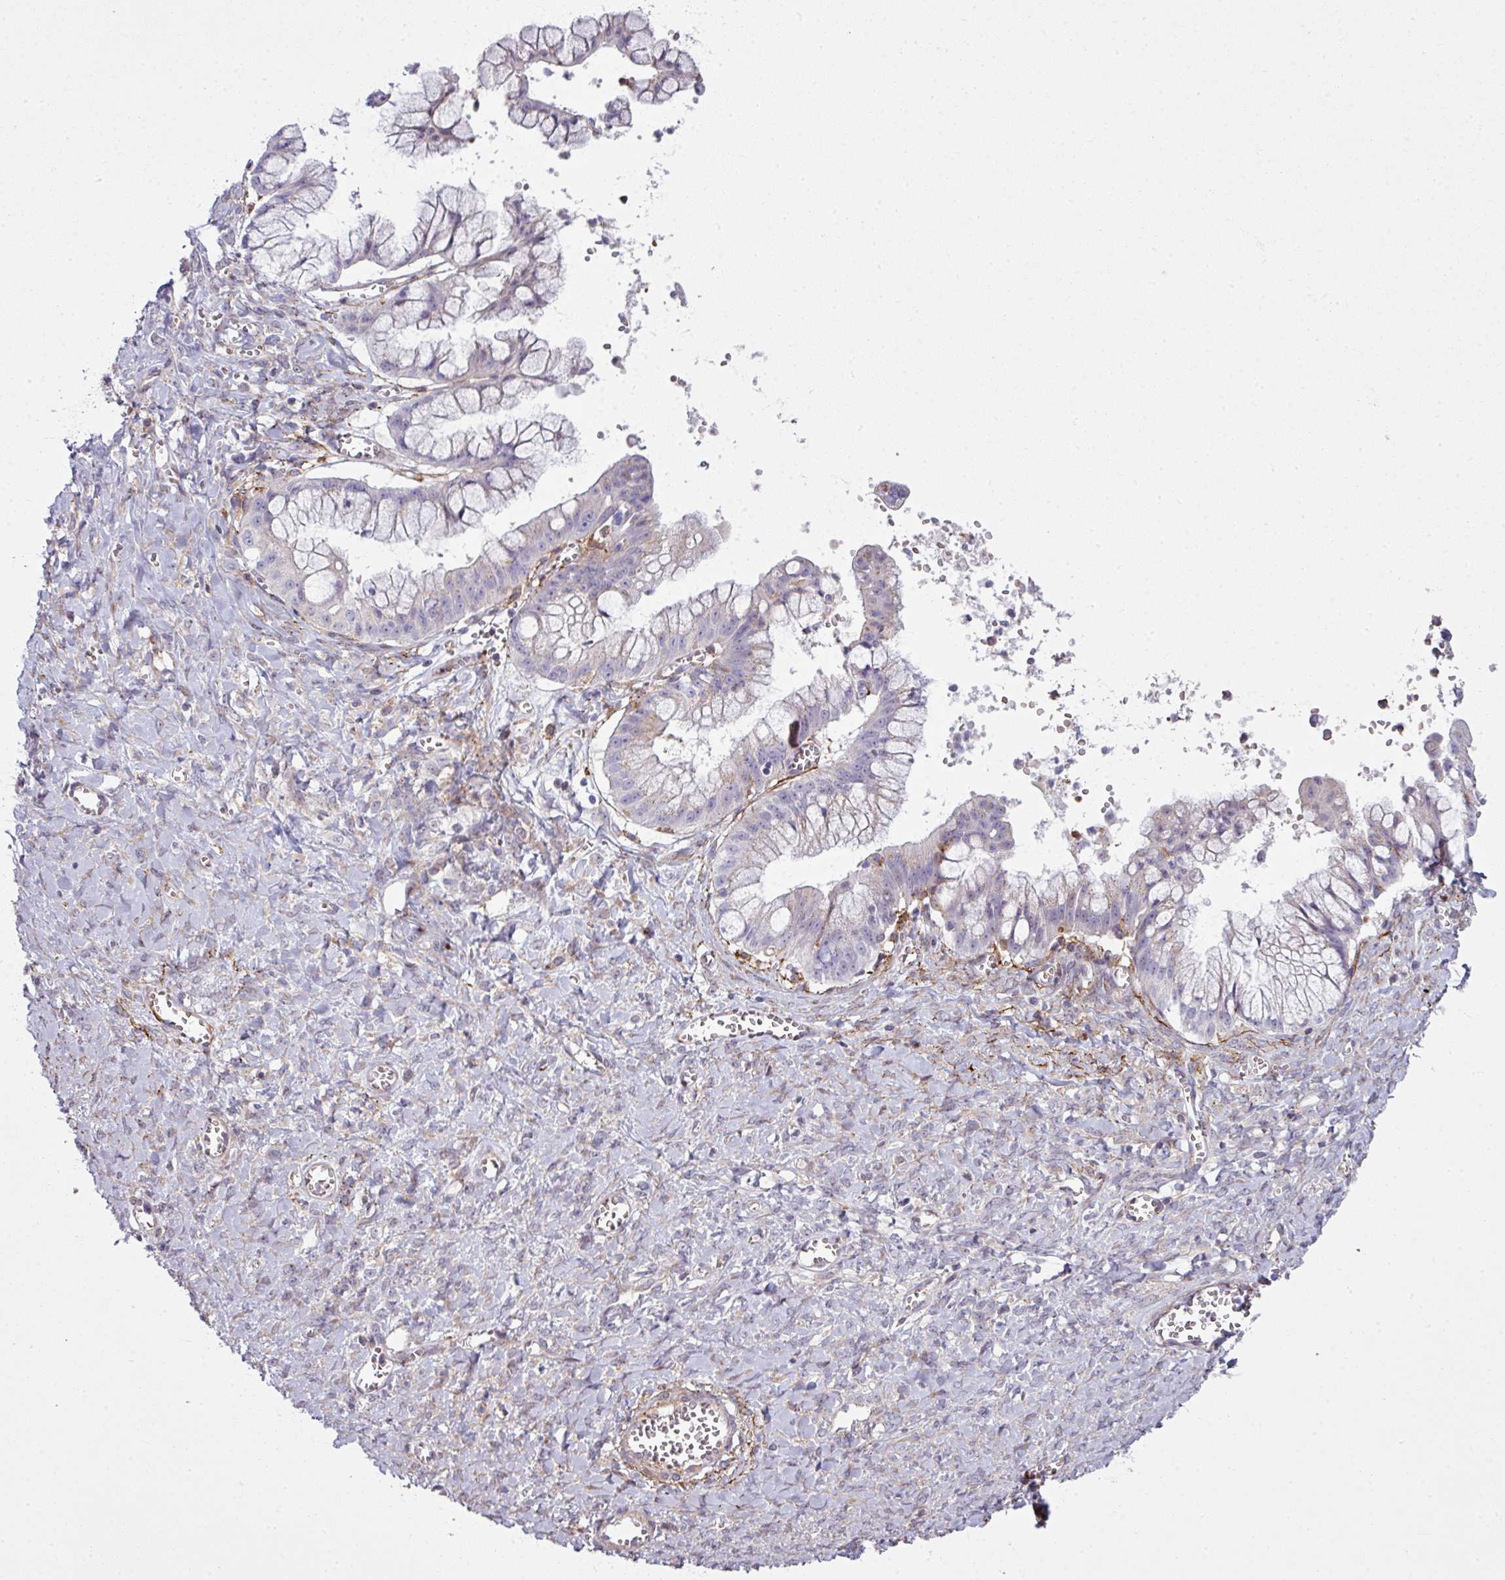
{"staining": {"intensity": "negative", "quantity": "none", "location": "none"}, "tissue": "ovarian cancer", "cell_type": "Tumor cells", "image_type": "cancer", "snomed": [{"axis": "morphology", "description": "Cystadenocarcinoma, mucinous, NOS"}, {"axis": "topography", "description": "Ovary"}], "caption": "Protein analysis of ovarian mucinous cystadenocarcinoma shows no significant expression in tumor cells.", "gene": "COL8A1", "patient": {"sex": "female", "age": 70}}